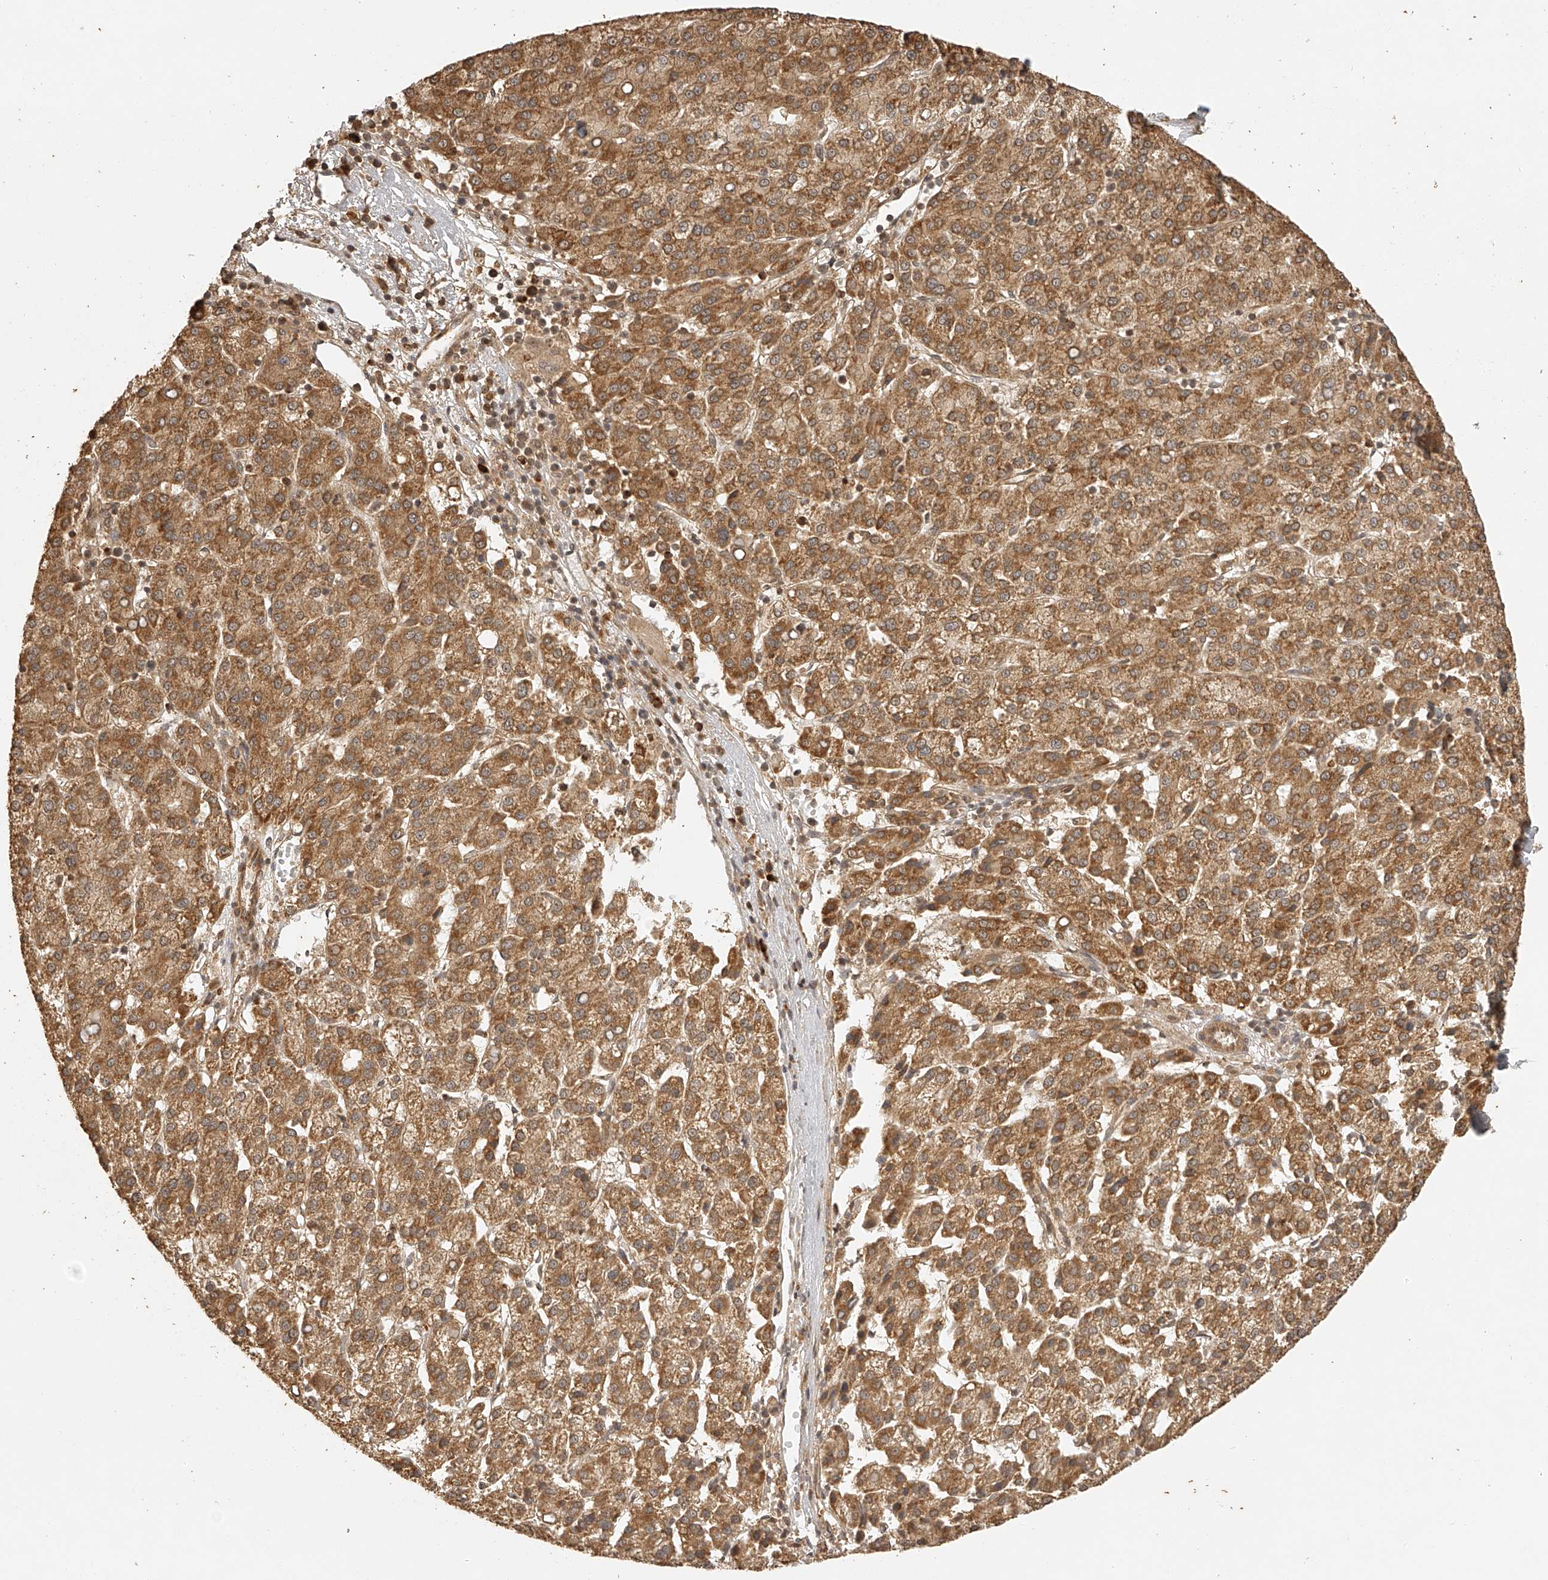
{"staining": {"intensity": "moderate", "quantity": ">75%", "location": "cytoplasmic/membranous"}, "tissue": "liver cancer", "cell_type": "Tumor cells", "image_type": "cancer", "snomed": [{"axis": "morphology", "description": "Carcinoma, Hepatocellular, NOS"}, {"axis": "topography", "description": "Liver"}], "caption": "This micrograph exhibits liver cancer stained with immunohistochemistry (IHC) to label a protein in brown. The cytoplasmic/membranous of tumor cells show moderate positivity for the protein. Nuclei are counter-stained blue.", "gene": "BCL2L11", "patient": {"sex": "female", "age": 58}}